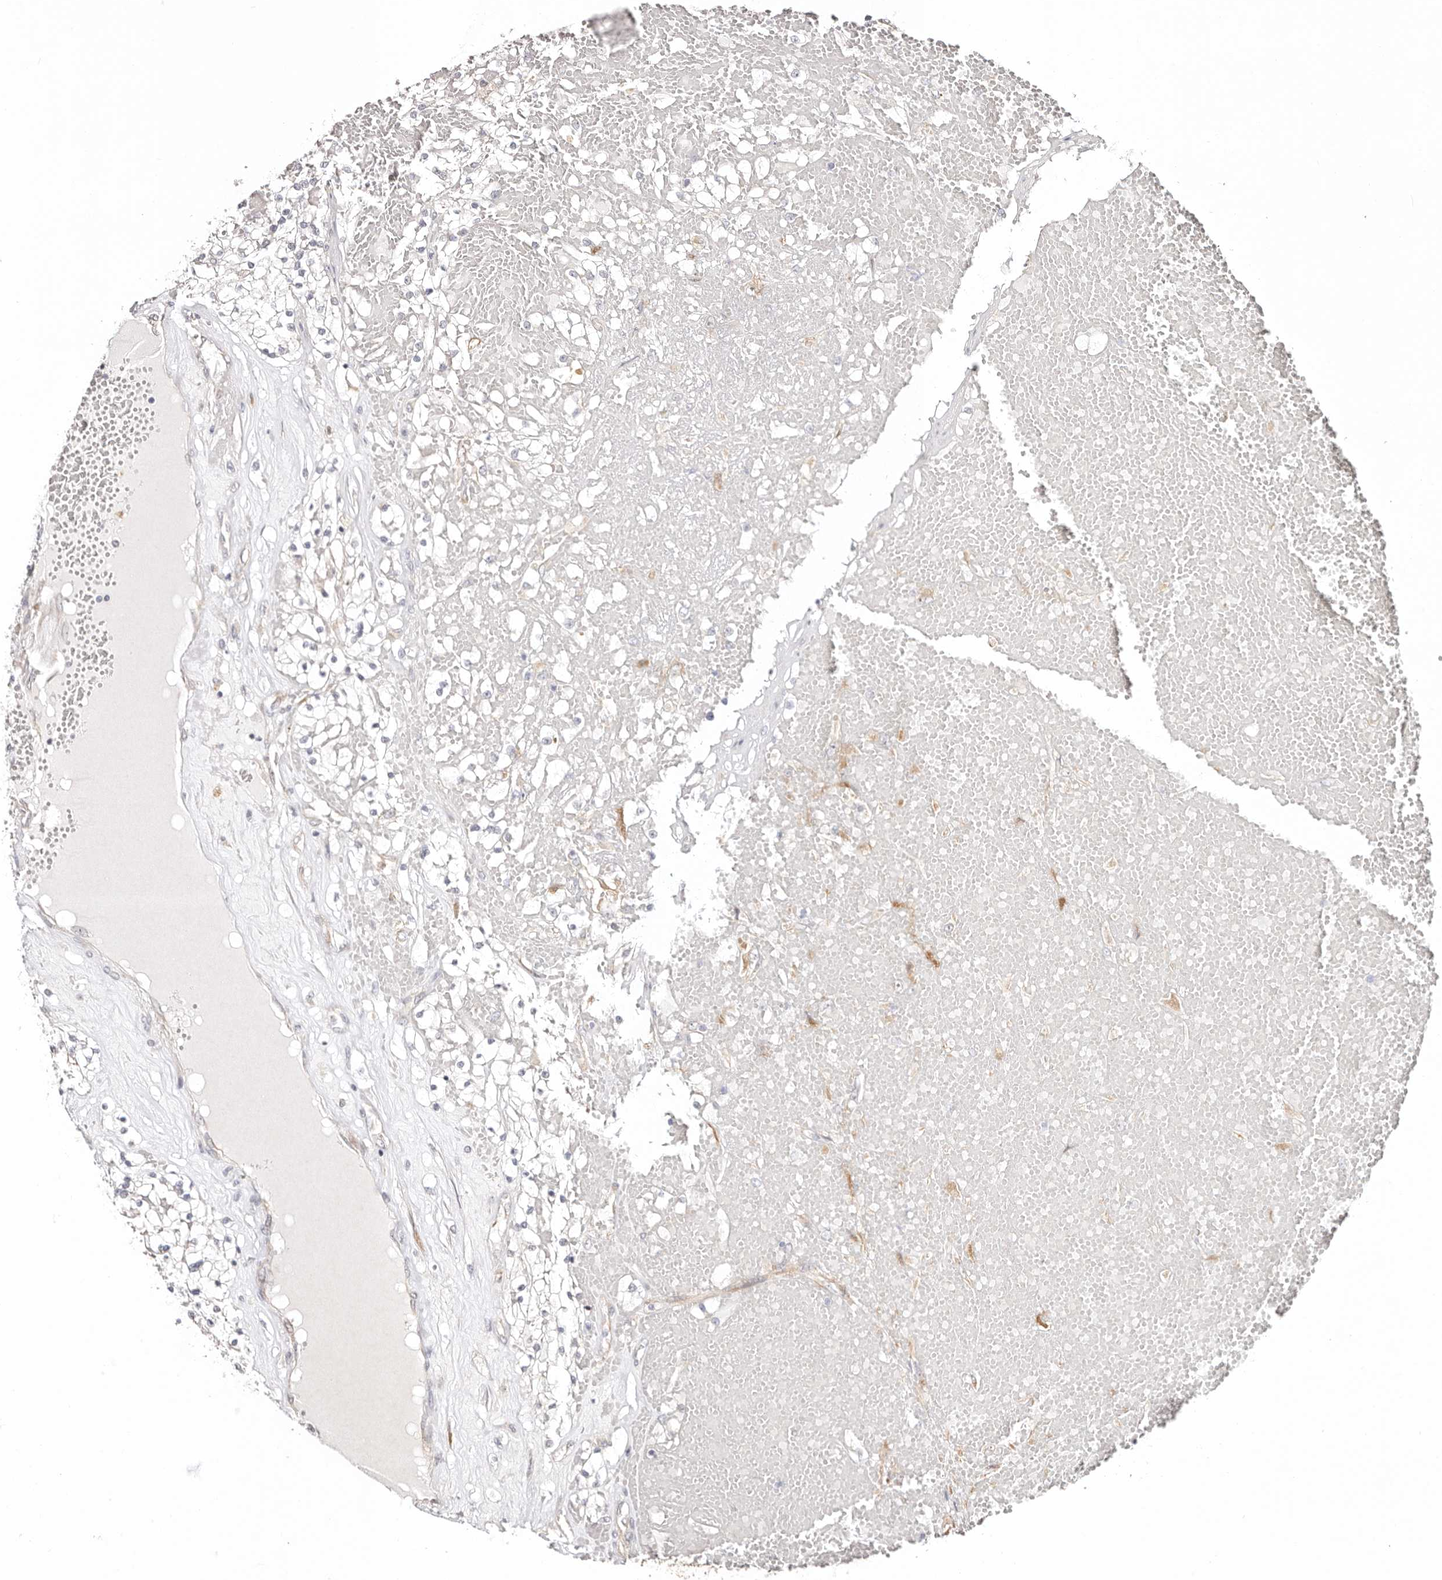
{"staining": {"intensity": "negative", "quantity": "none", "location": "none"}, "tissue": "renal cancer", "cell_type": "Tumor cells", "image_type": "cancer", "snomed": [{"axis": "morphology", "description": "Normal tissue, NOS"}, {"axis": "morphology", "description": "Adenocarcinoma, NOS"}, {"axis": "topography", "description": "Kidney"}], "caption": "IHC micrograph of neoplastic tissue: human renal cancer stained with DAB exhibits no significant protein expression in tumor cells. Brightfield microscopy of immunohistochemistry stained with DAB (3,3'-diaminobenzidine) (brown) and hematoxylin (blue), captured at high magnification.", "gene": "BCL2L15", "patient": {"sex": "male", "age": 68}}